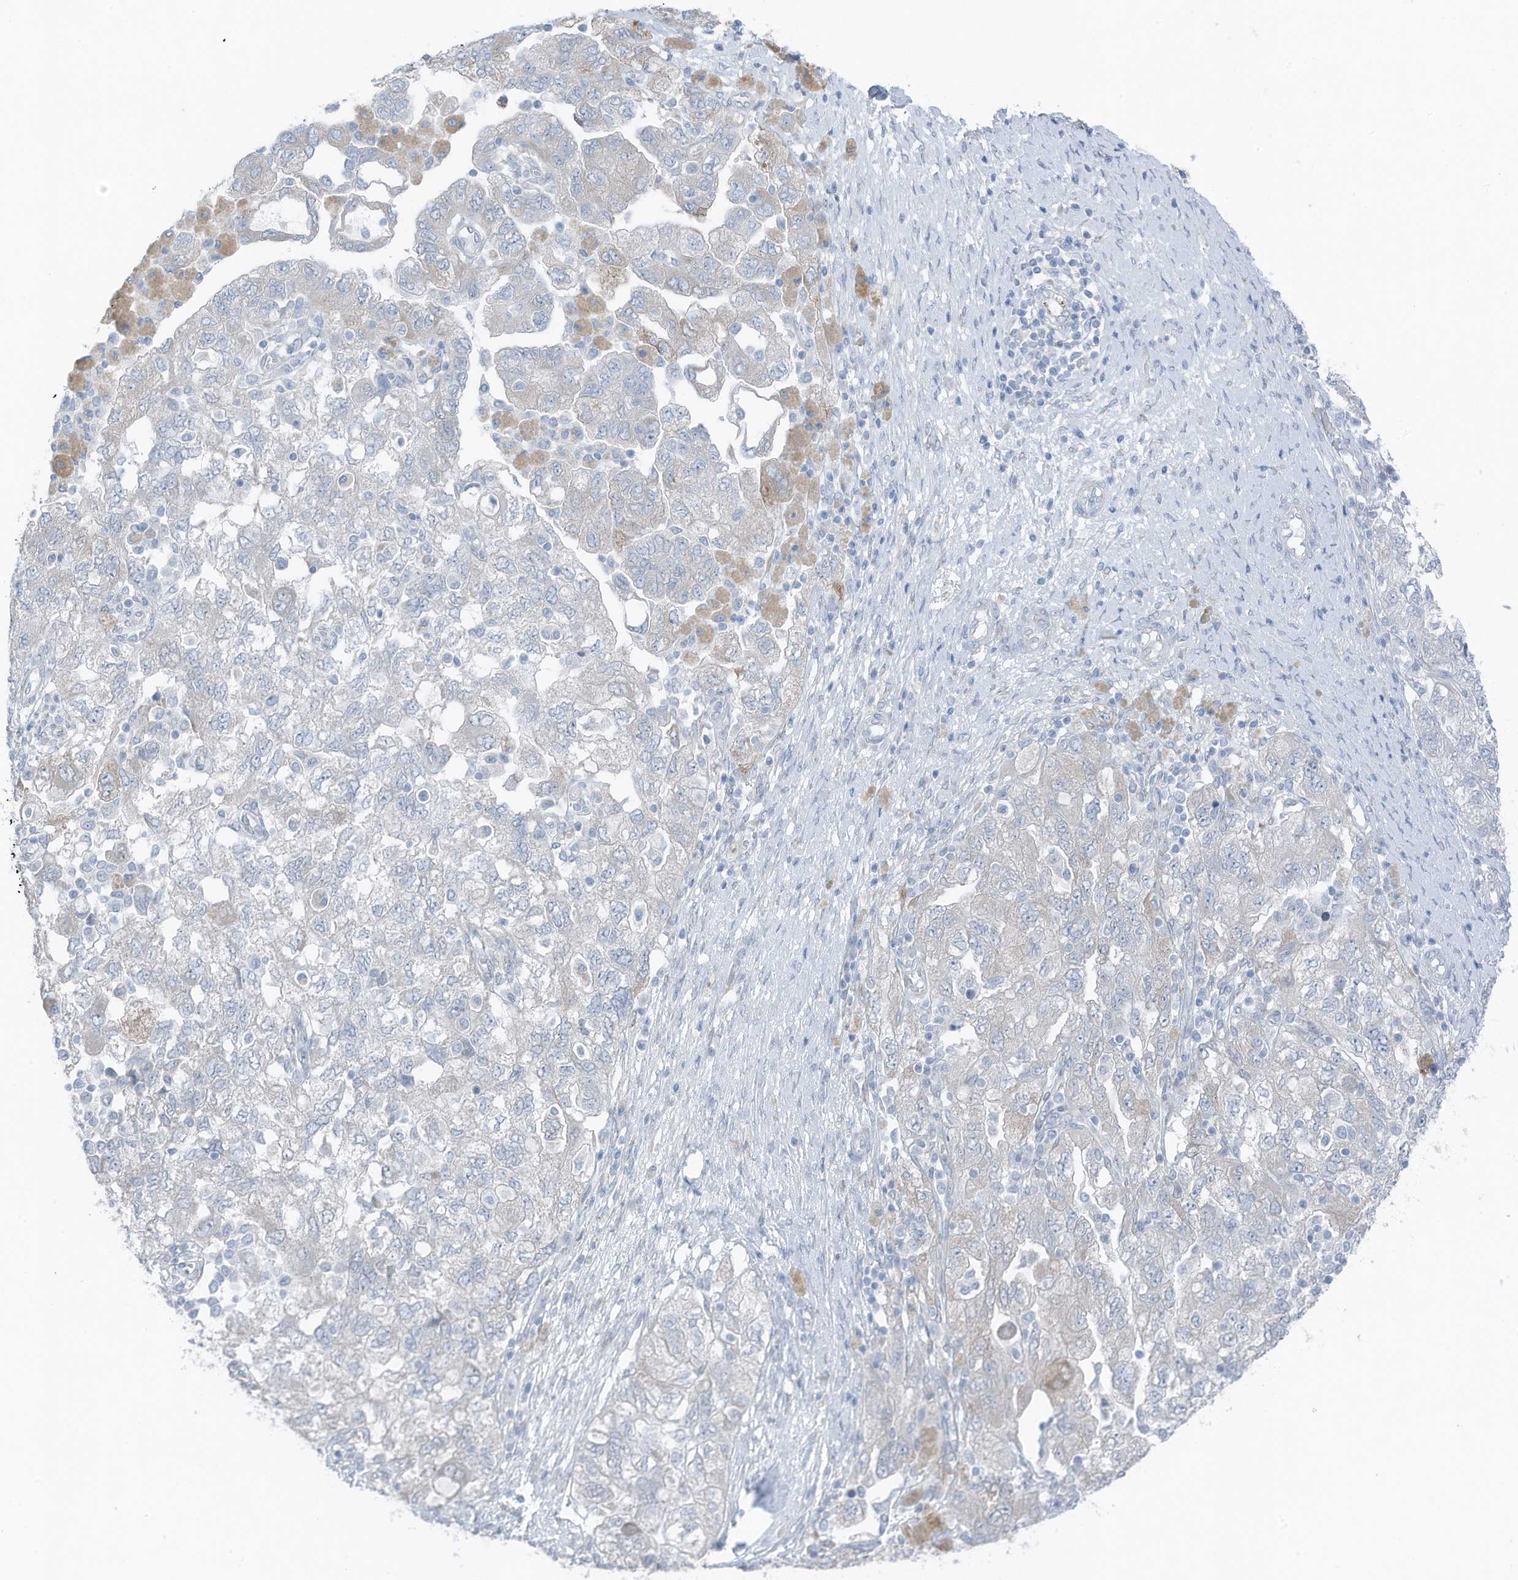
{"staining": {"intensity": "negative", "quantity": "none", "location": "none"}, "tissue": "ovarian cancer", "cell_type": "Tumor cells", "image_type": "cancer", "snomed": [{"axis": "morphology", "description": "Carcinoma, NOS"}, {"axis": "morphology", "description": "Cystadenocarcinoma, serous, NOS"}, {"axis": "topography", "description": "Ovary"}], "caption": "Human ovarian cancer stained for a protein using IHC reveals no positivity in tumor cells.", "gene": "ARHGEF33", "patient": {"sex": "female", "age": 69}}